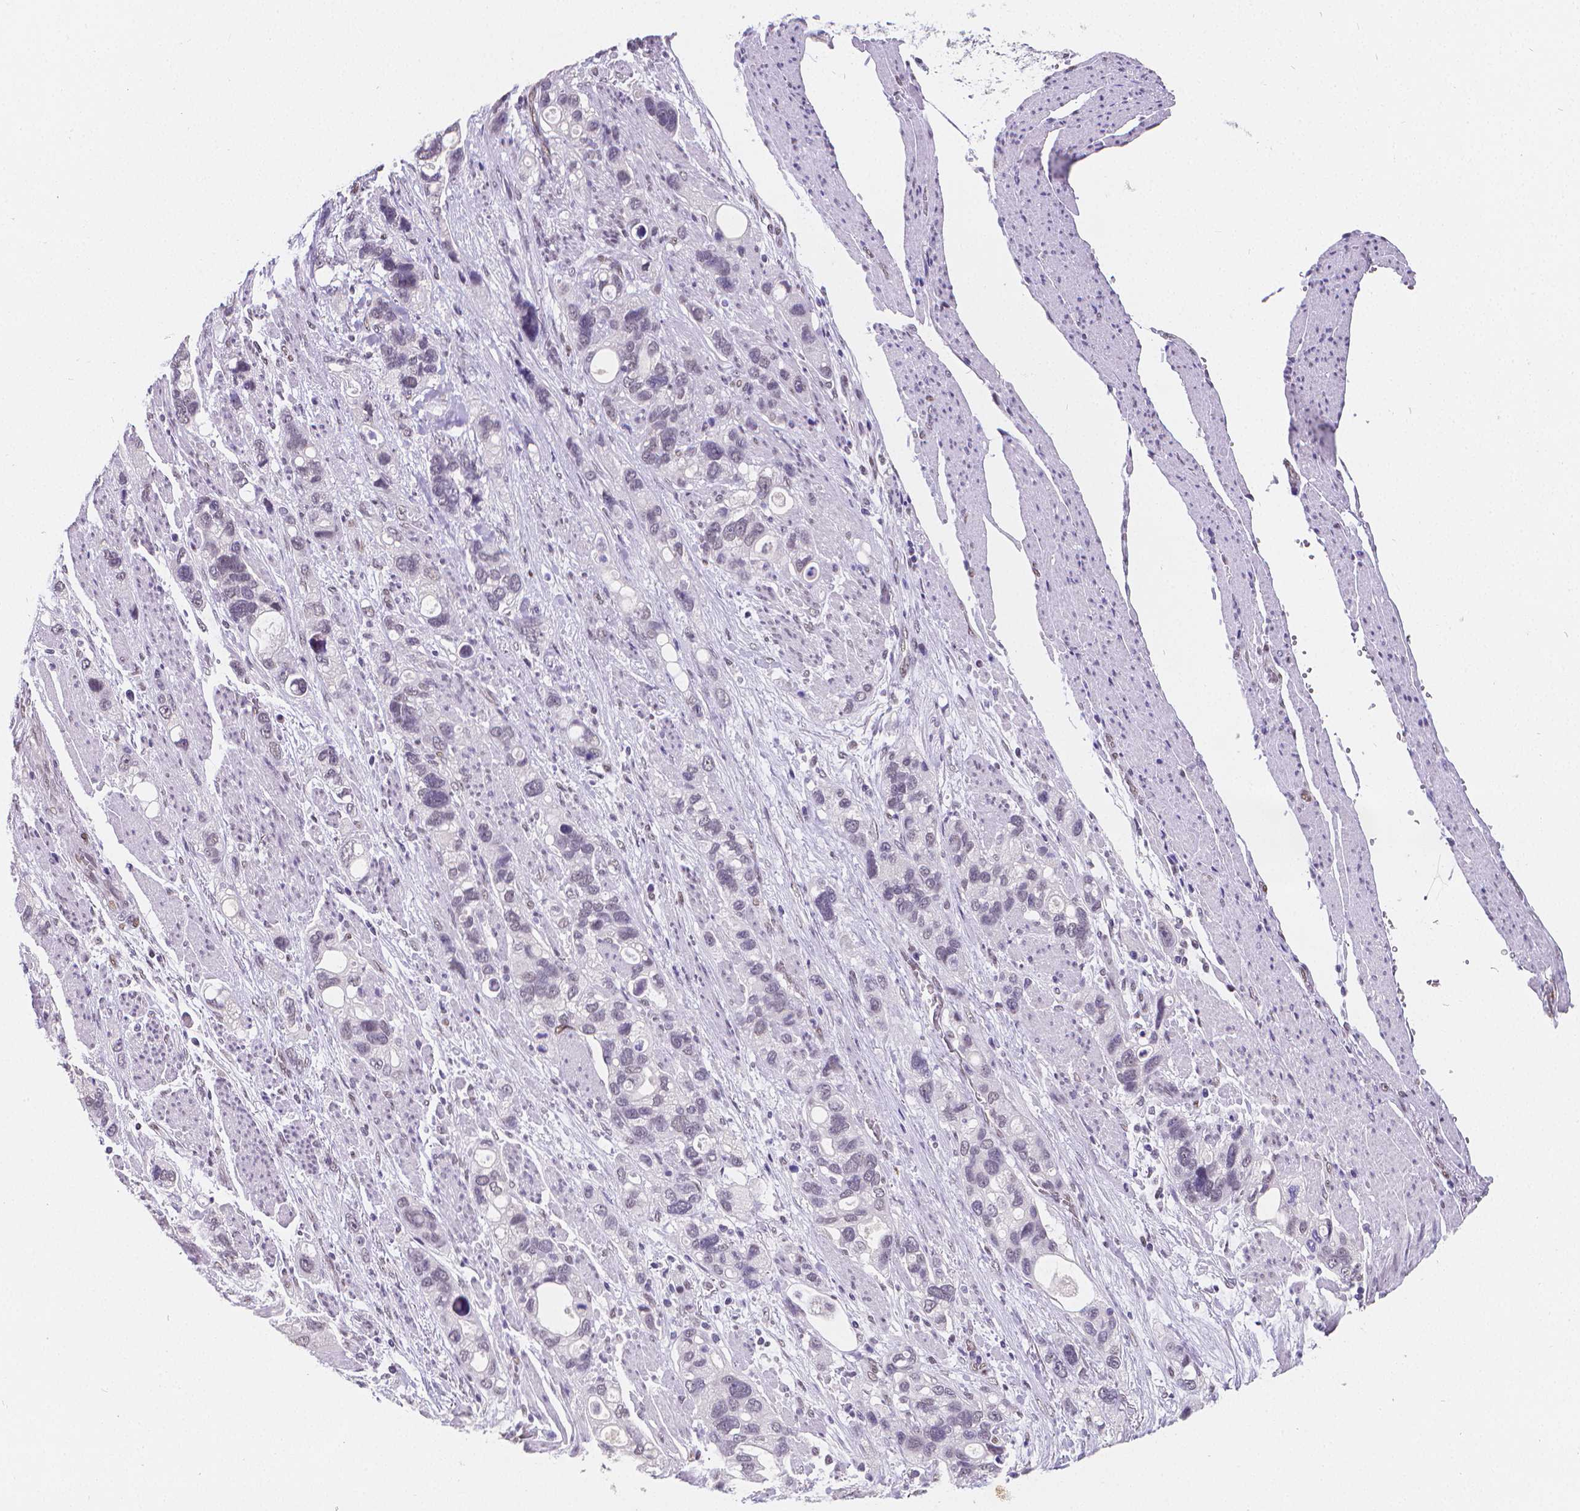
{"staining": {"intensity": "negative", "quantity": "none", "location": "none"}, "tissue": "stomach cancer", "cell_type": "Tumor cells", "image_type": "cancer", "snomed": [{"axis": "morphology", "description": "Adenocarcinoma, NOS"}, {"axis": "topography", "description": "Stomach, upper"}], "caption": "A high-resolution photomicrograph shows immunohistochemistry staining of stomach adenocarcinoma, which displays no significant staining in tumor cells.", "gene": "MEF2C", "patient": {"sex": "female", "age": 81}}